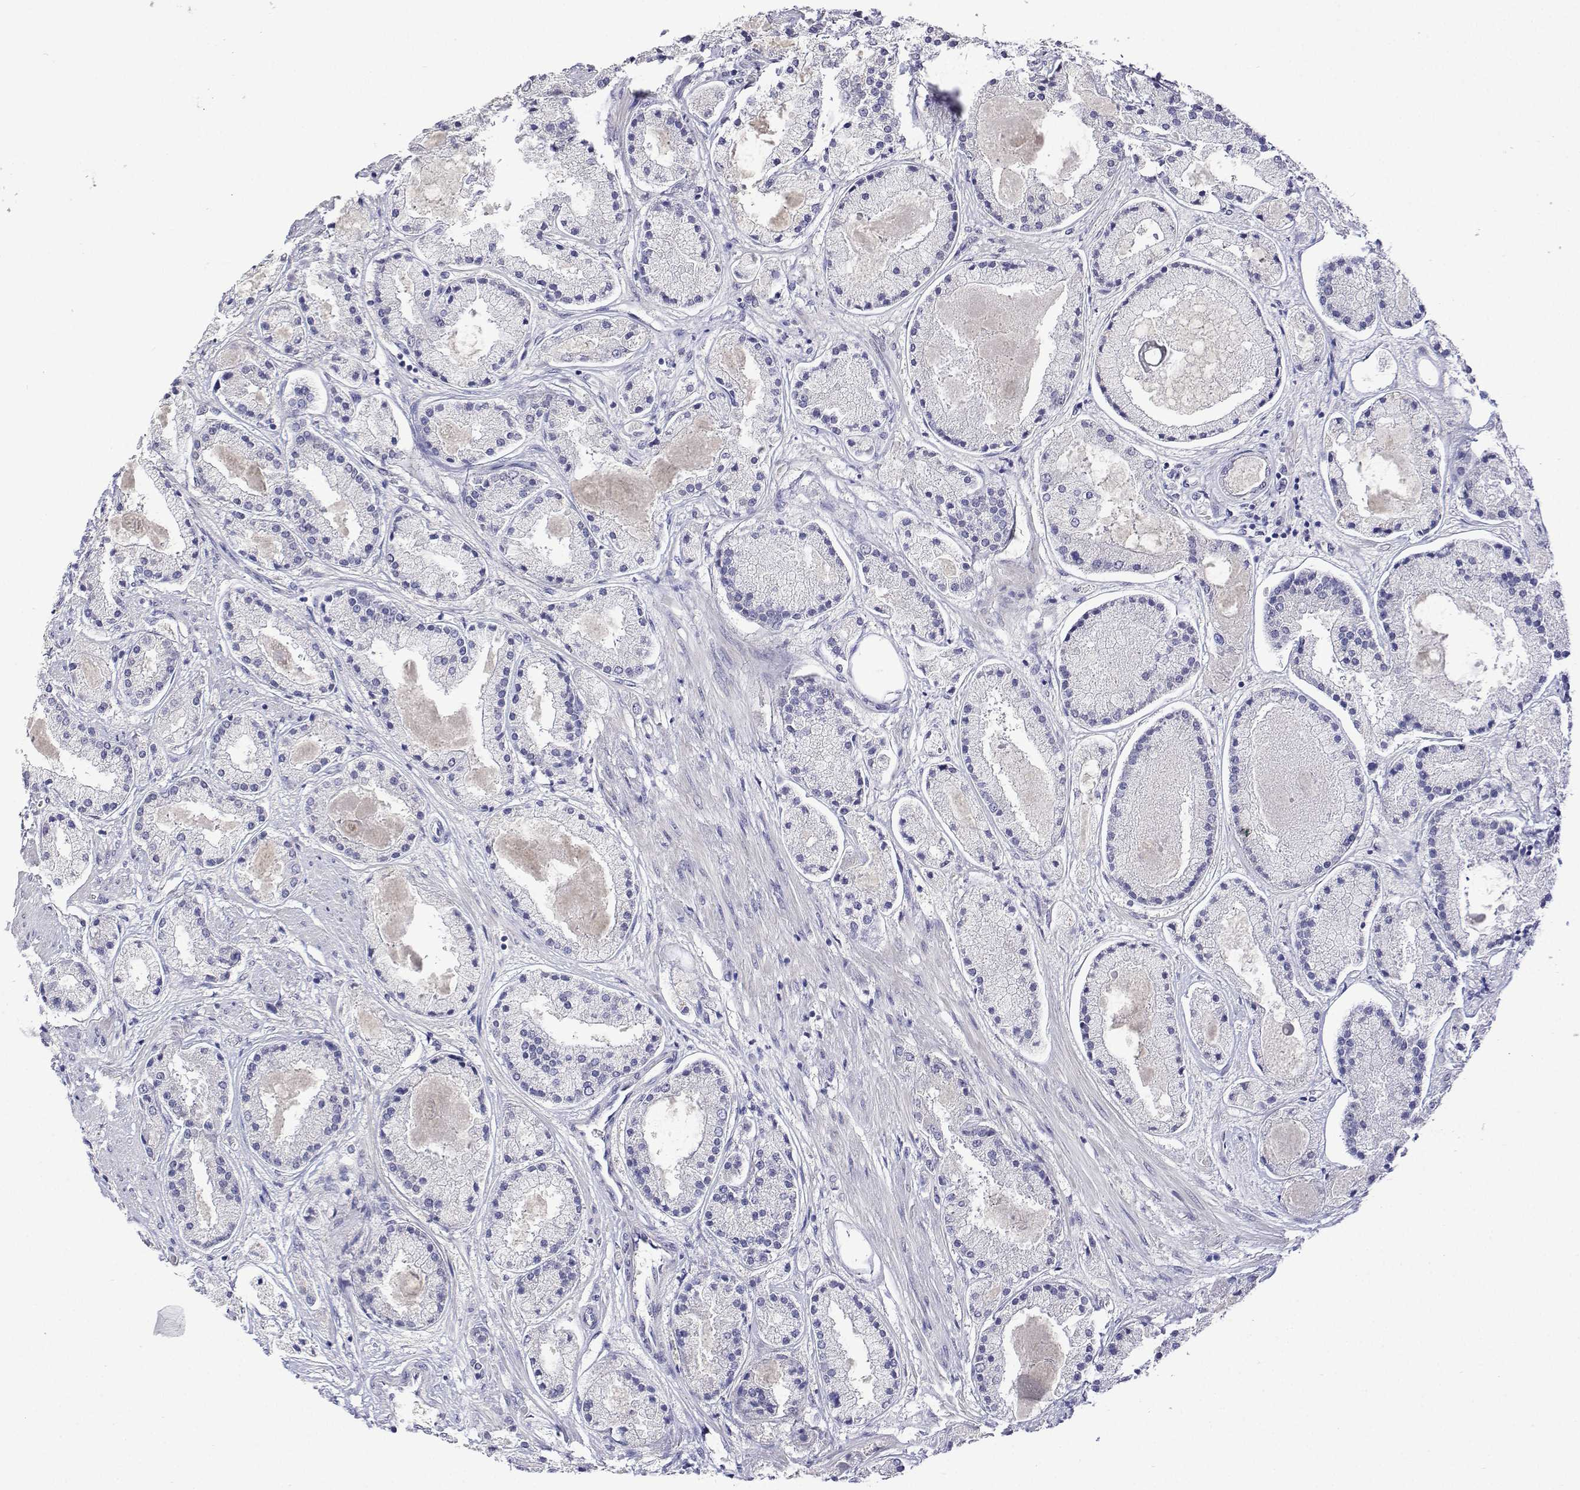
{"staining": {"intensity": "negative", "quantity": "none", "location": "none"}, "tissue": "prostate cancer", "cell_type": "Tumor cells", "image_type": "cancer", "snomed": [{"axis": "morphology", "description": "Adenocarcinoma, High grade"}, {"axis": "topography", "description": "Prostate"}], "caption": "Immunohistochemistry image of neoplastic tissue: human prostate cancer (adenocarcinoma (high-grade)) stained with DAB (3,3'-diaminobenzidine) shows no significant protein positivity in tumor cells.", "gene": "PLCB1", "patient": {"sex": "male", "age": 67}}